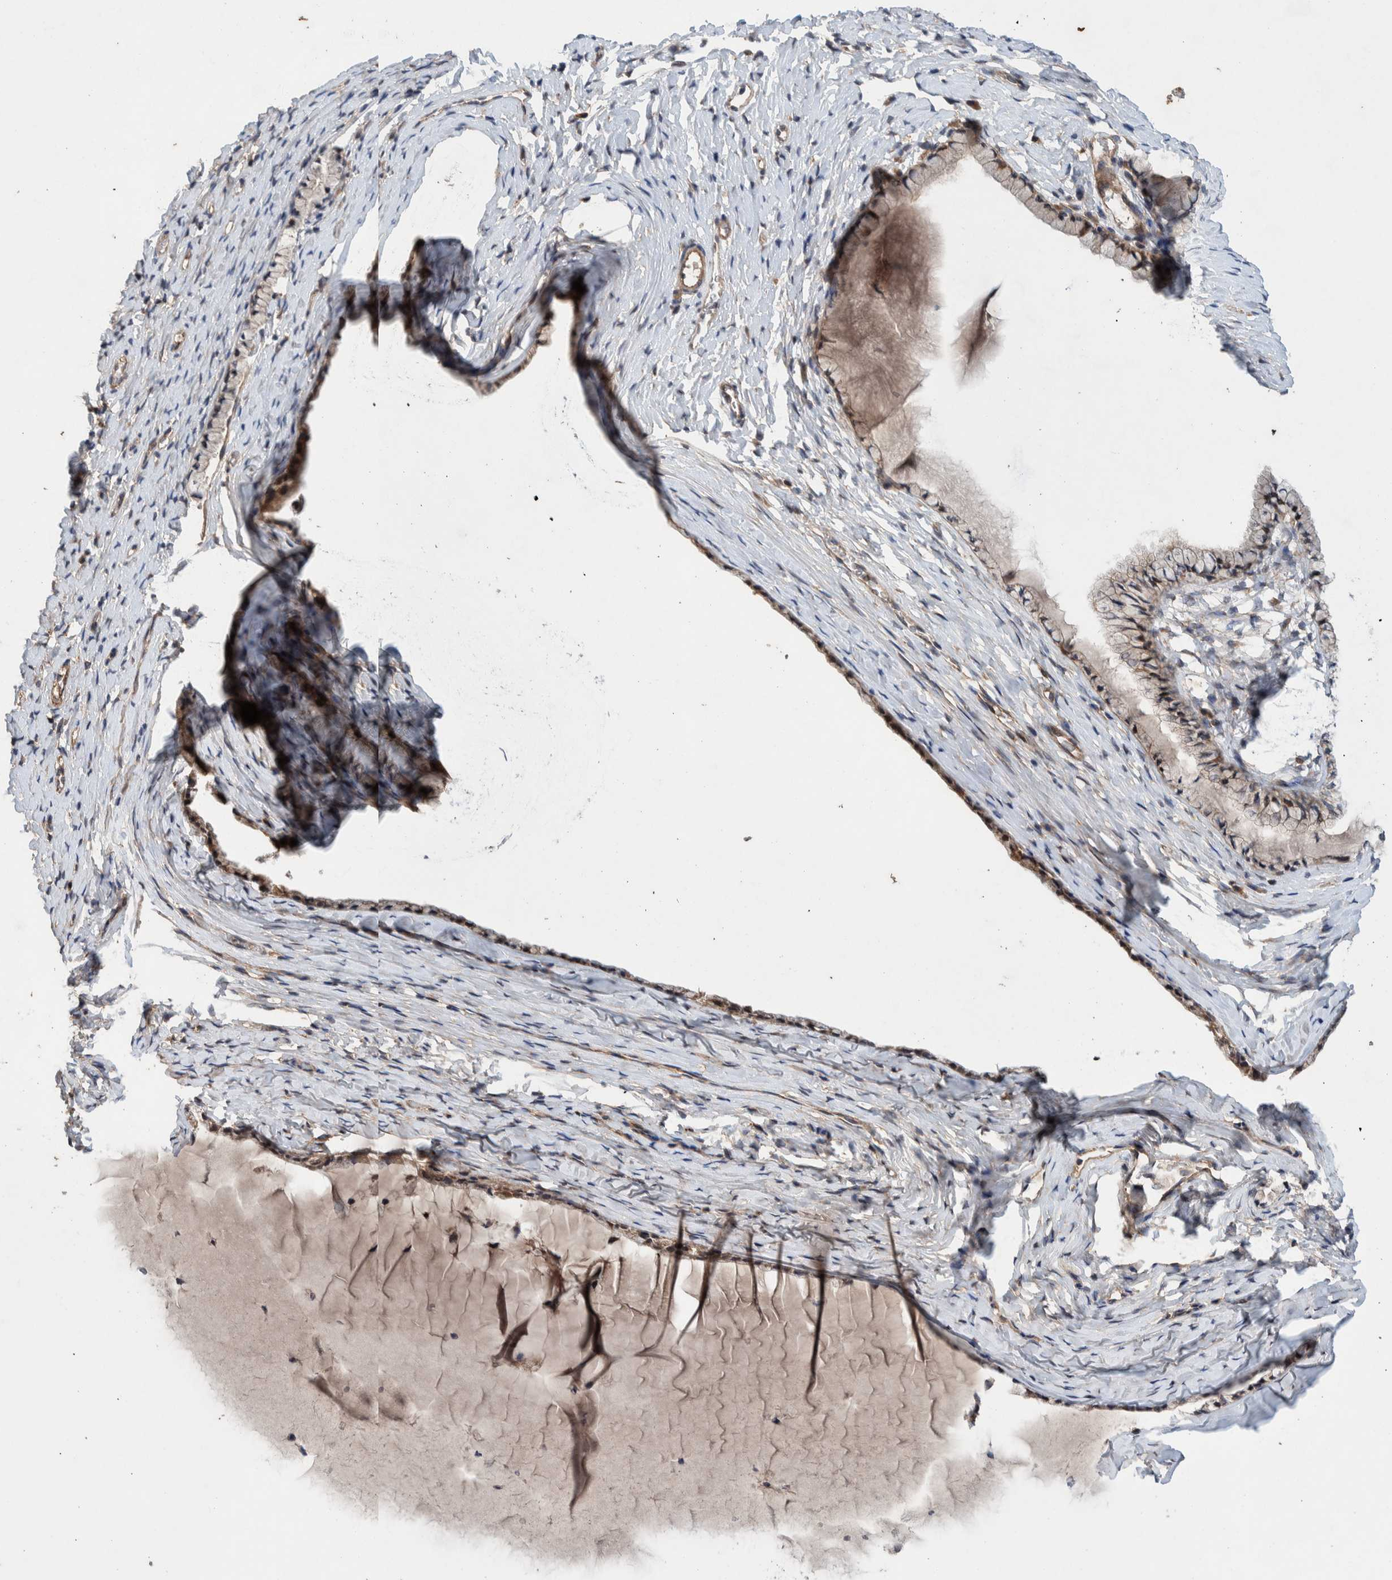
{"staining": {"intensity": "moderate", "quantity": ">75%", "location": "cytoplasmic/membranous"}, "tissue": "cervix", "cell_type": "Glandular cells", "image_type": "normal", "snomed": [{"axis": "morphology", "description": "Normal tissue, NOS"}, {"axis": "topography", "description": "Cervix"}], "caption": "High-magnification brightfield microscopy of benign cervix stained with DAB (3,3'-diaminobenzidine) (brown) and counterstained with hematoxylin (blue). glandular cells exhibit moderate cytoplasmic/membranous staining is seen in about>75% of cells.", "gene": "PIK3R6", "patient": {"sex": "female", "age": 72}}